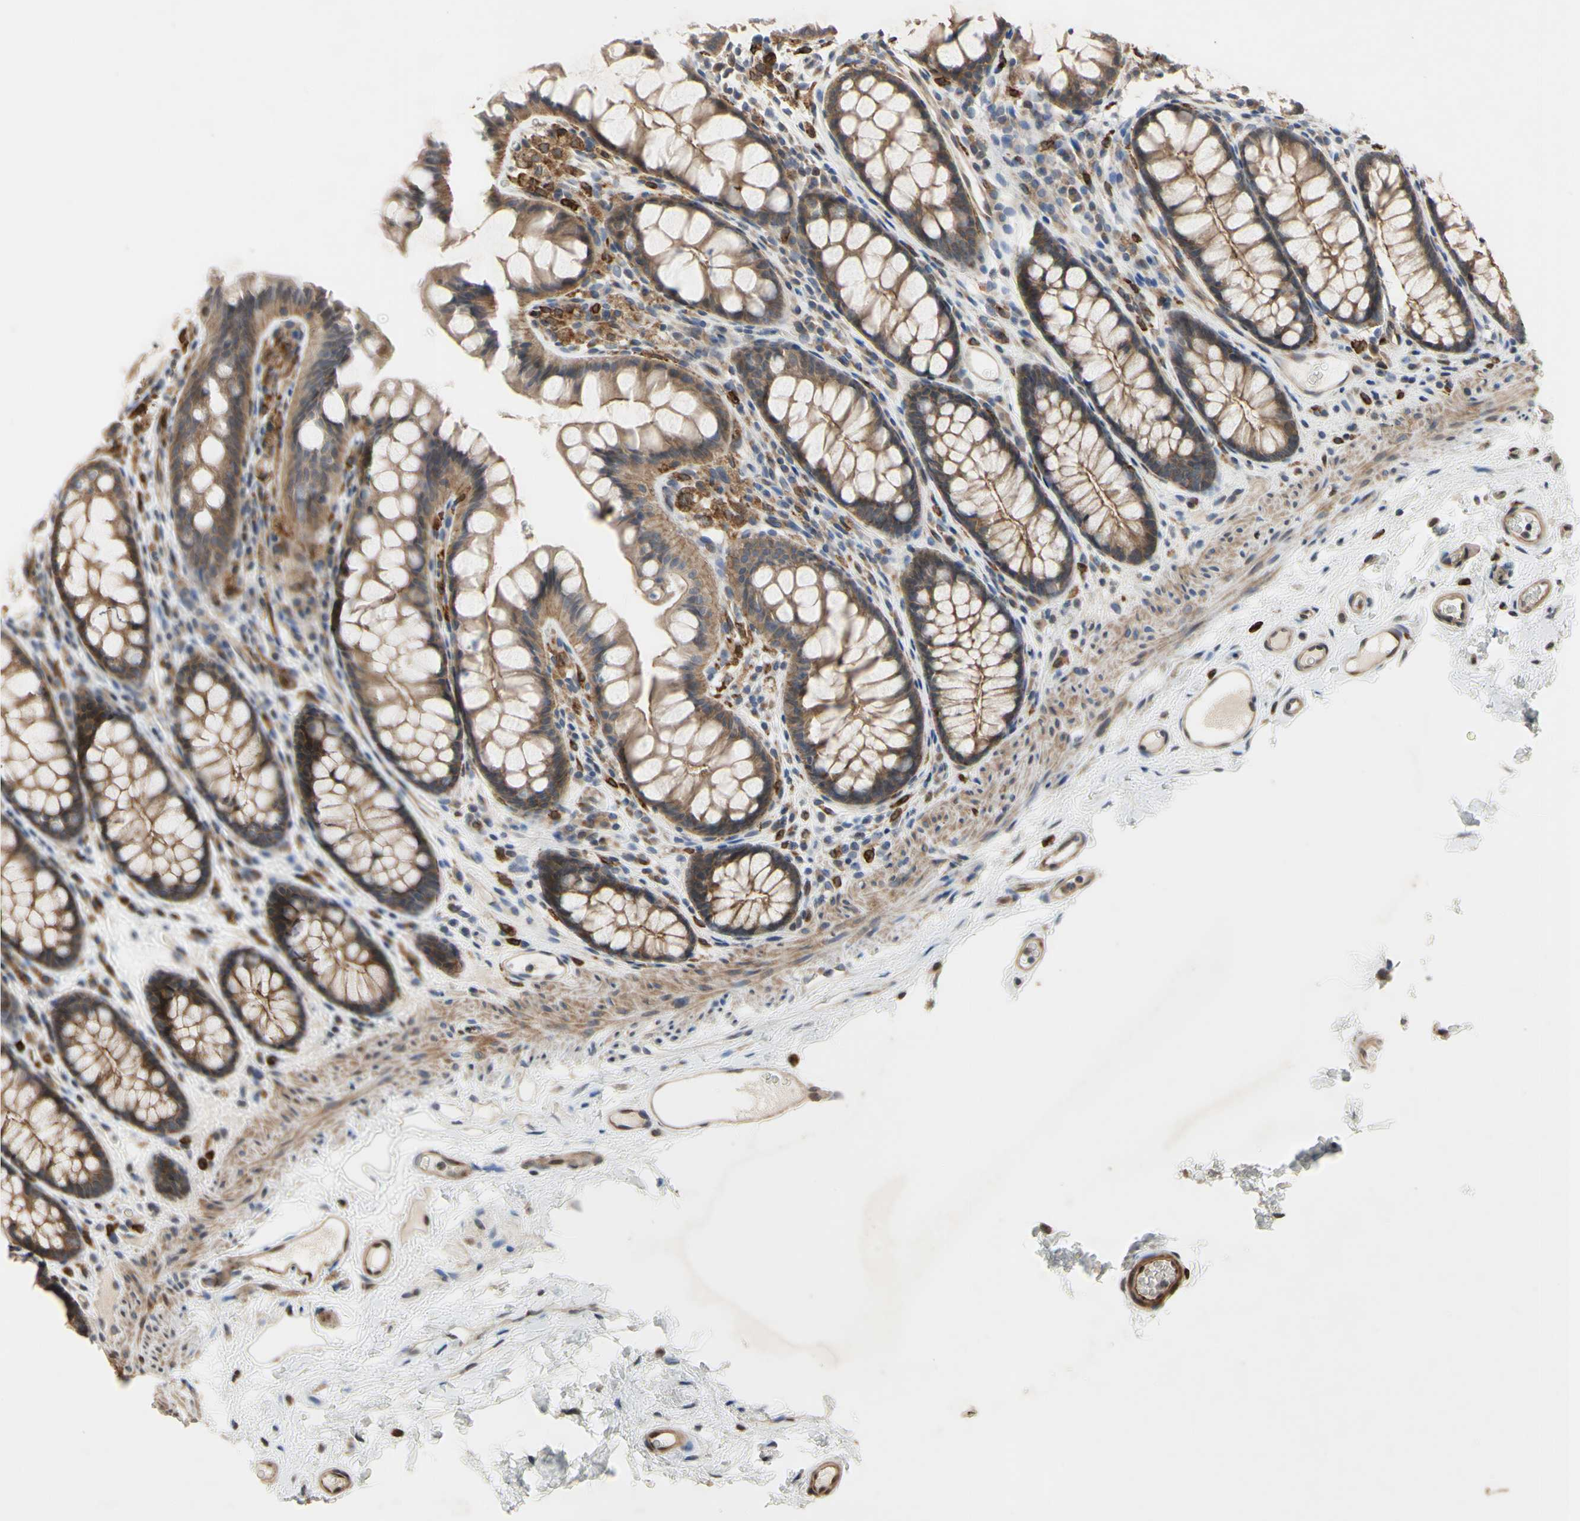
{"staining": {"intensity": "moderate", "quantity": ">75%", "location": "cytoplasmic/membranous"}, "tissue": "colon", "cell_type": "Endothelial cells", "image_type": "normal", "snomed": [{"axis": "morphology", "description": "Normal tissue, NOS"}, {"axis": "topography", "description": "Colon"}], "caption": "Immunohistochemical staining of normal colon displays medium levels of moderate cytoplasmic/membranous positivity in approximately >75% of endothelial cells.", "gene": "PLXNA2", "patient": {"sex": "female", "age": 55}}